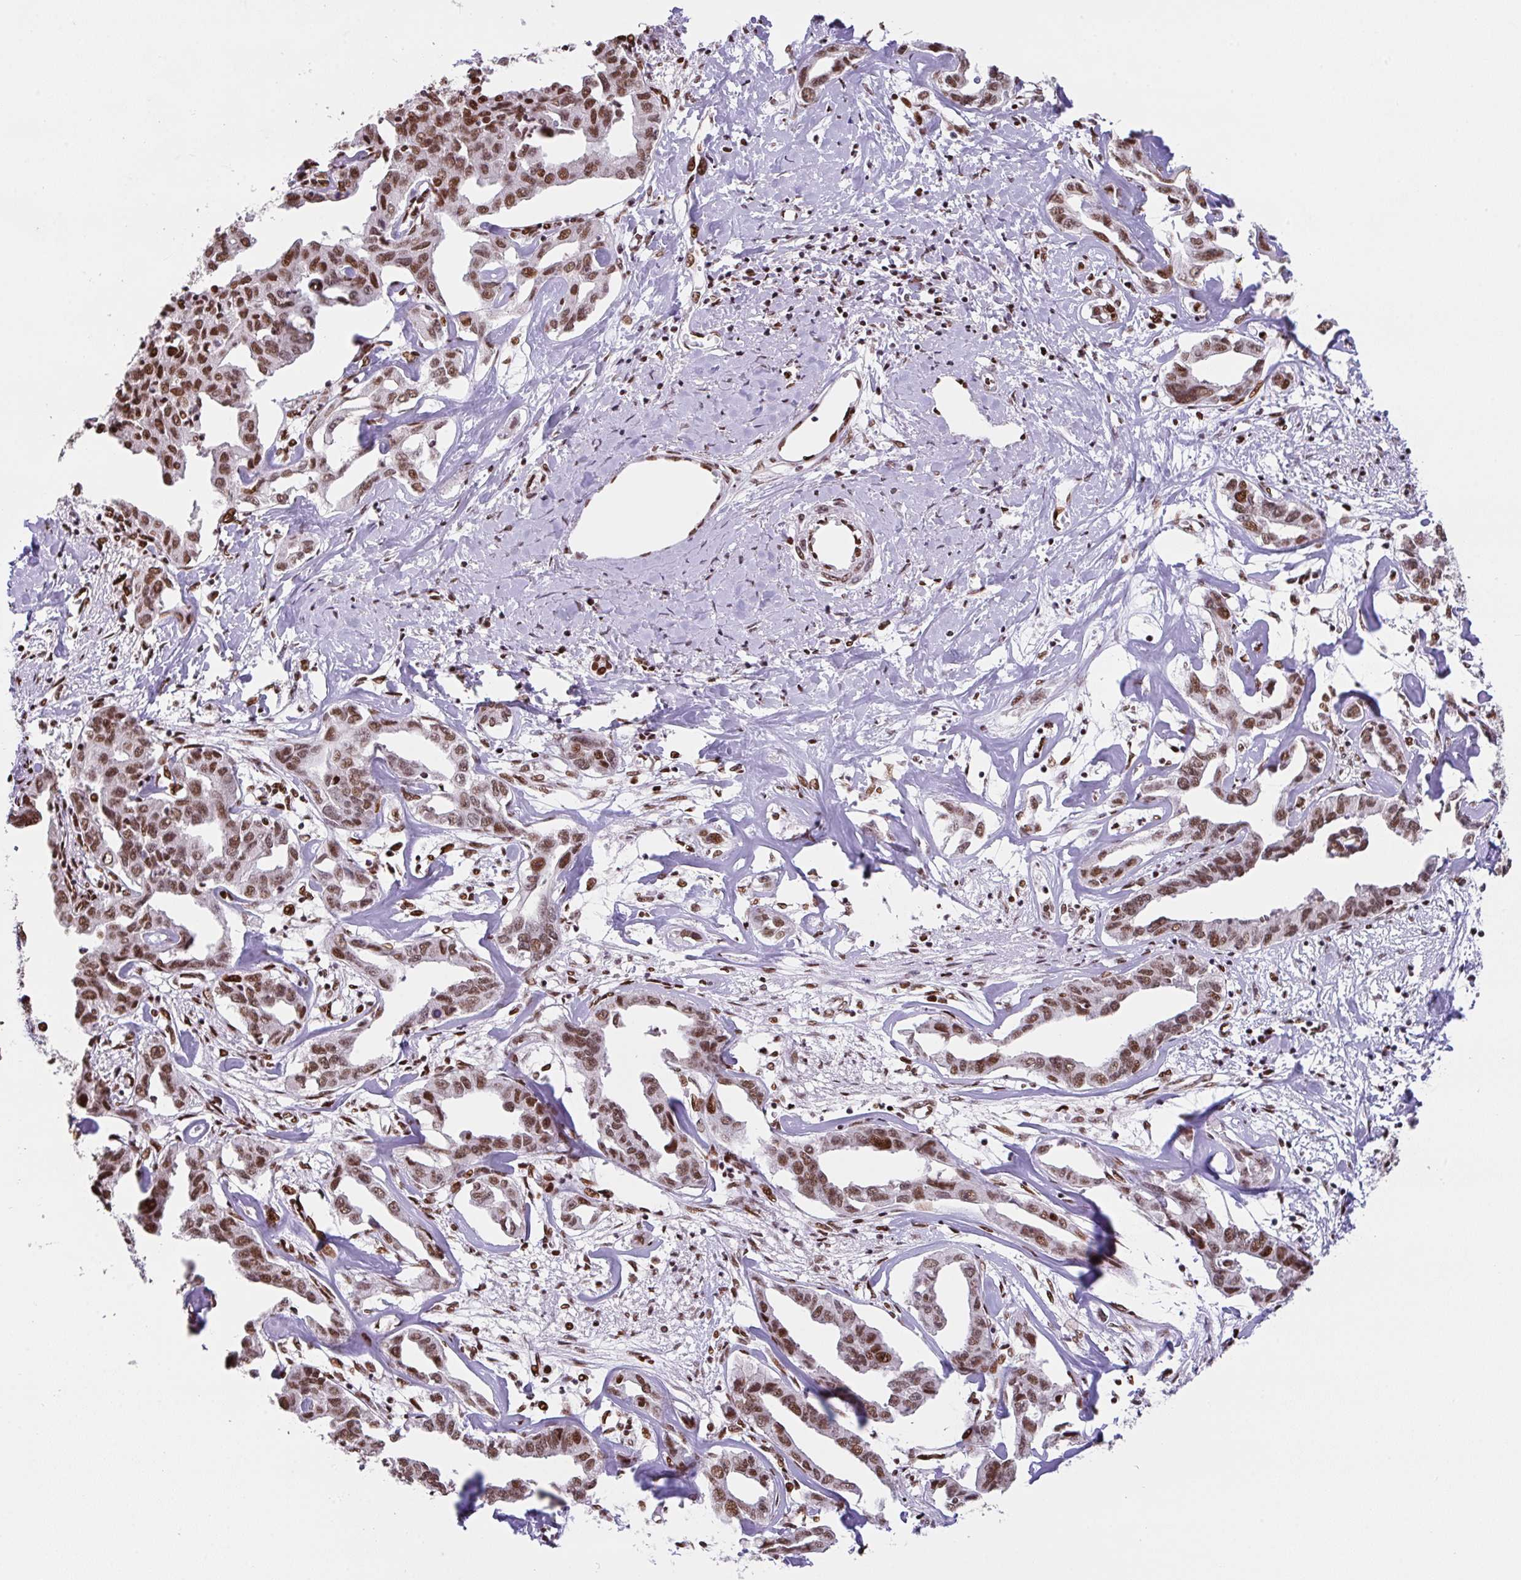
{"staining": {"intensity": "moderate", "quantity": ">75%", "location": "nuclear"}, "tissue": "liver cancer", "cell_type": "Tumor cells", "image_type": "cancer", "snomed": [{"axis": "morphology", "description": "Cholangiocarcinoma"}, {"axis": "topography", "description": "Liver"}], "caption": "This micrograph displays immunohistochemistry staining of liver cholangiocarcinoma, with medium moderate nuclear expression in about >75% of tumor cells.", "gene": "CLP1", "patient": {"sex": "male", "age": 59}}